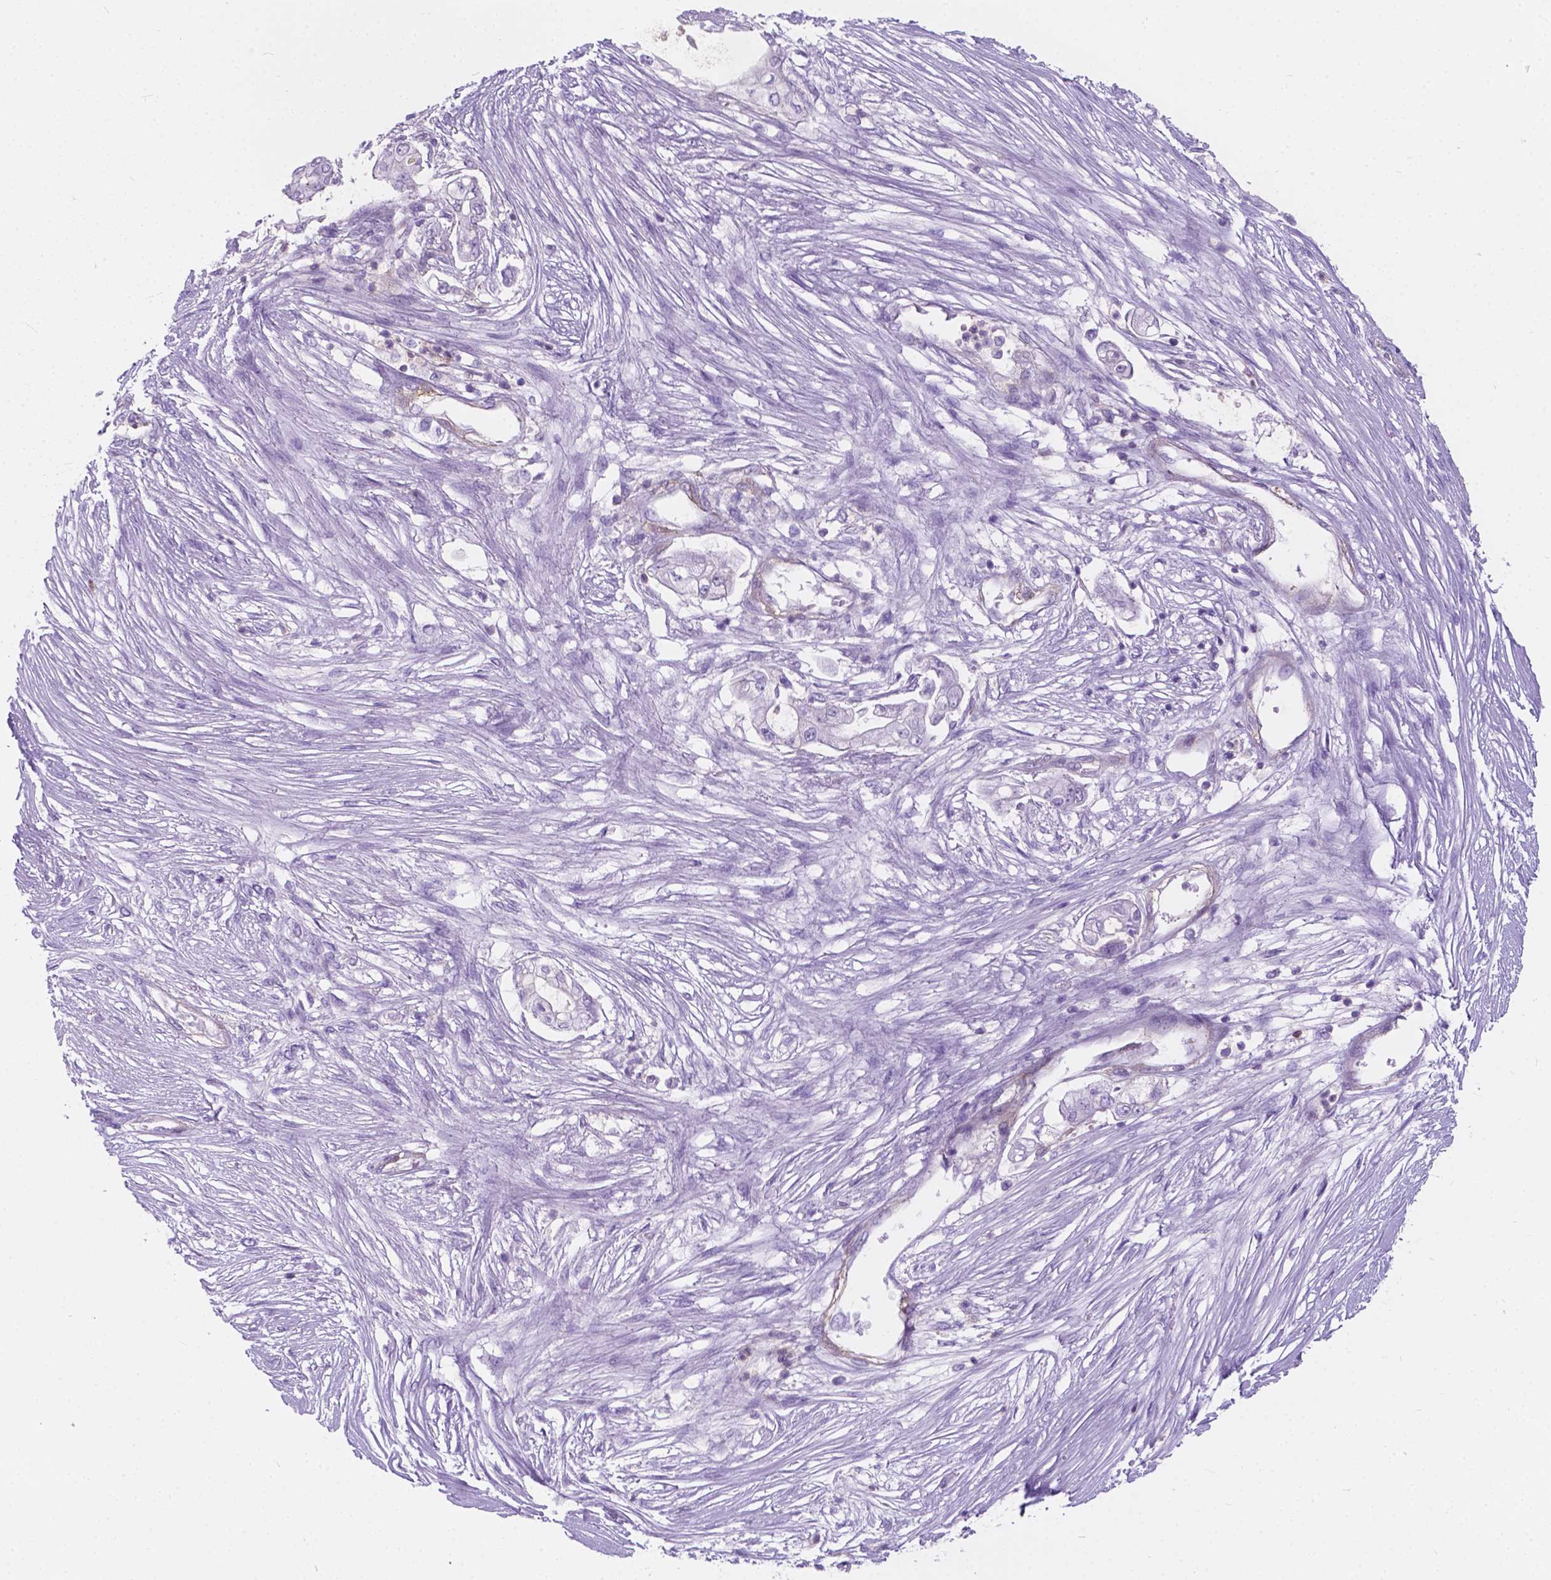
{"staining": {"intensity": "negative", "quantity": "none", "location": "none"}, "tissue": "pancreatic cancer", "cell_type": "Tumor cells", "image_type": "cancer", "snomed": [{"axis": "morphology", "description": "Adenocarcinoma, NOS"}, {"axis": "topography", "description": "Pancreas"}], "caption": "A high-resolution micrograph shows IHC staining of pancreatic cancer (adenocarcinoma), which exhibits no significant expression in tumor cells. (DAB IHC visualized using brightfield microscopy, high magnification).", "gene": "KIAA0040", "patient": {"sex": "female", "age": 69}}